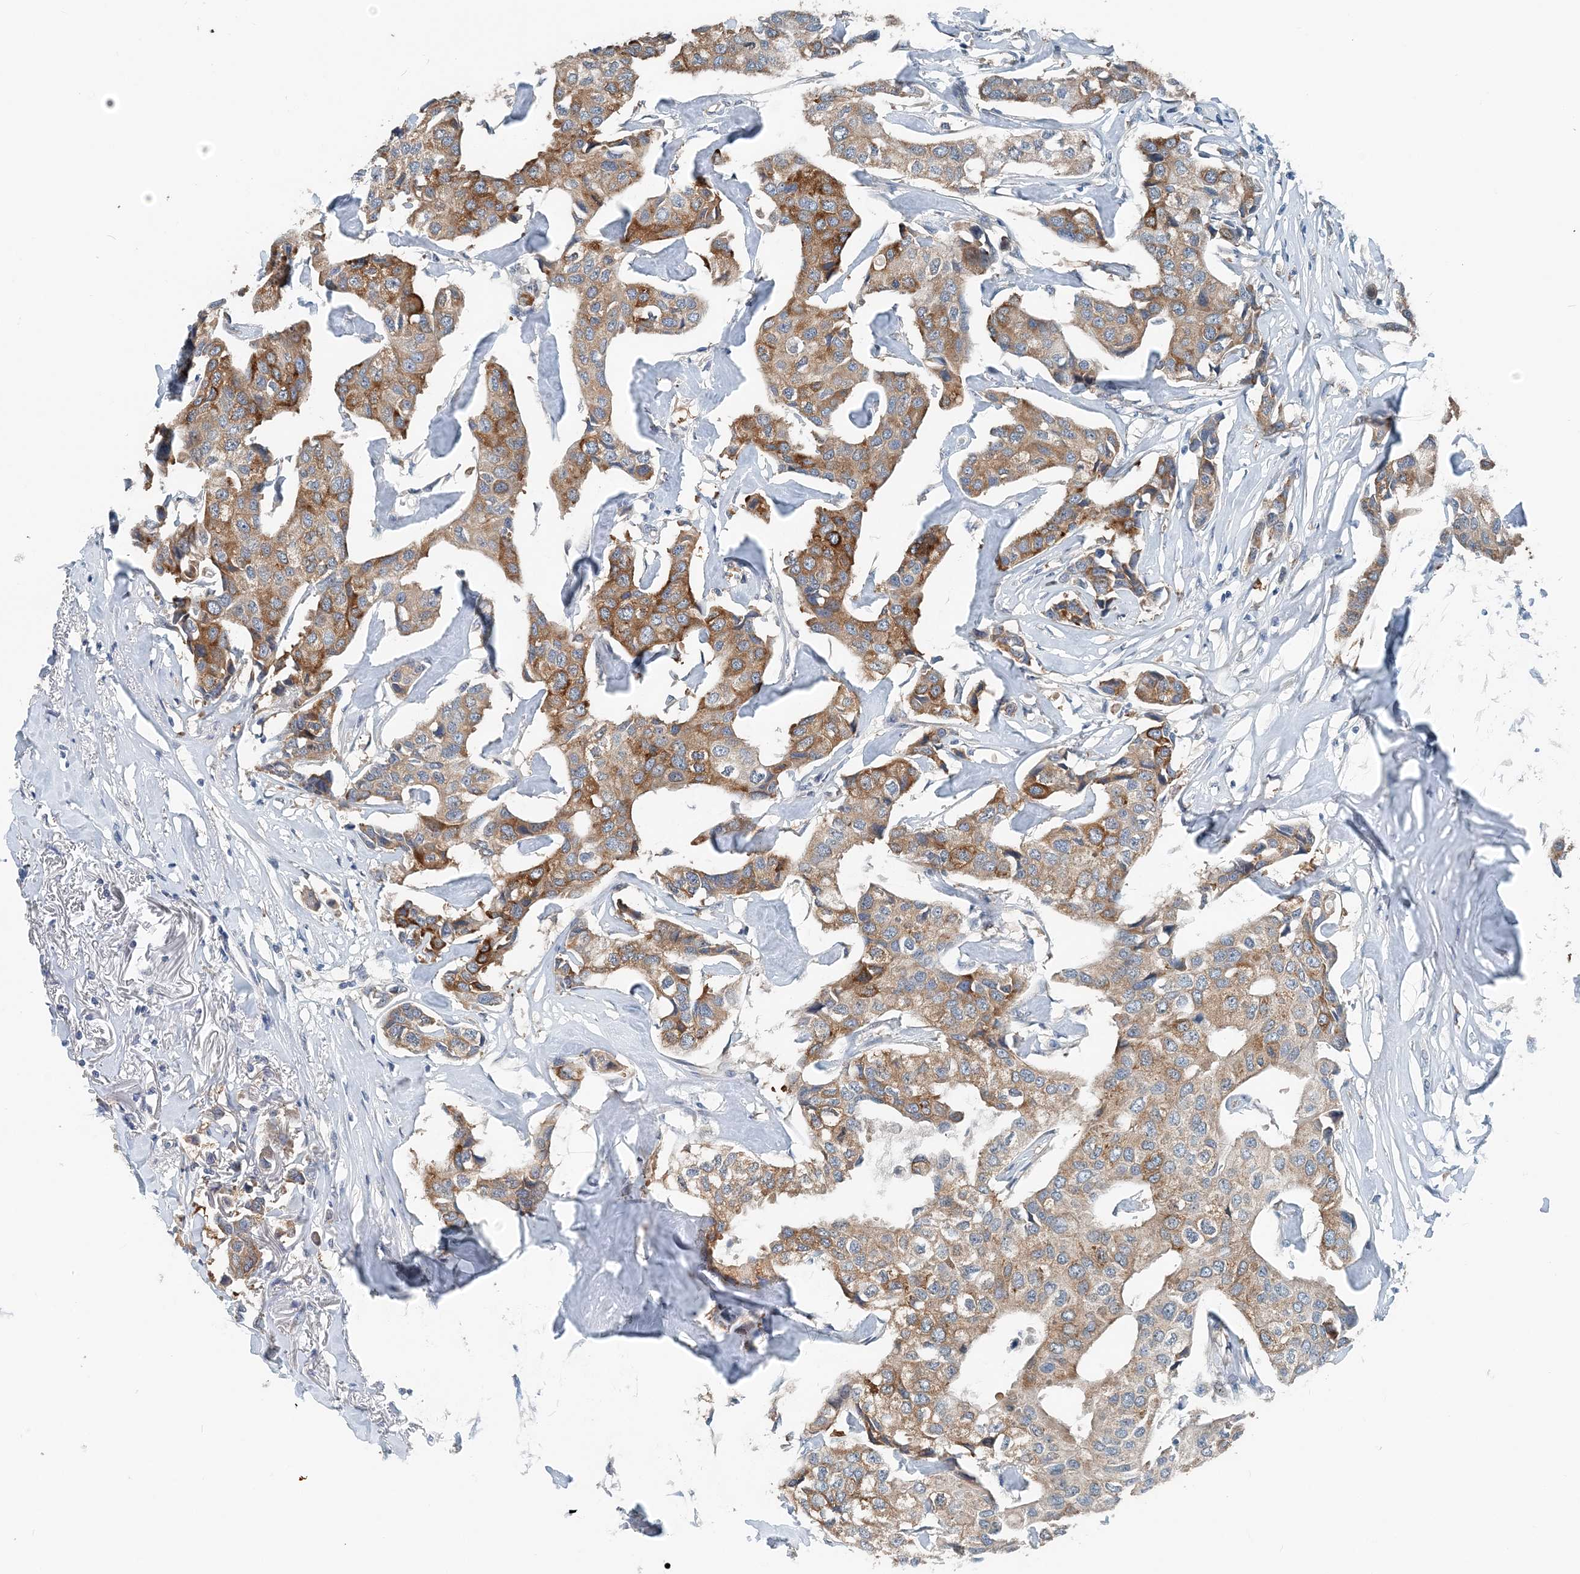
{"staining": {"intensity": "moderate", "quantity": "25%-75%", "location": "cytoplasmic/membranous"}, "tissue": "breast cancer", "cell_type": "Tumor cells", "image_type": "cancer", "snomed": [{"axis": "morphology", "description": "Duct carcinoma"}, {"axis": "topography", "description": "Breast"}], "caption": "Breast intraductal carcinoma stained with IHC demonstrates moderate cytoplasmic/membranous staining in about 25%-75% of tumor cells.", "gene": "EEF1A2", "patient": {"sex": "female", "age": 80}}